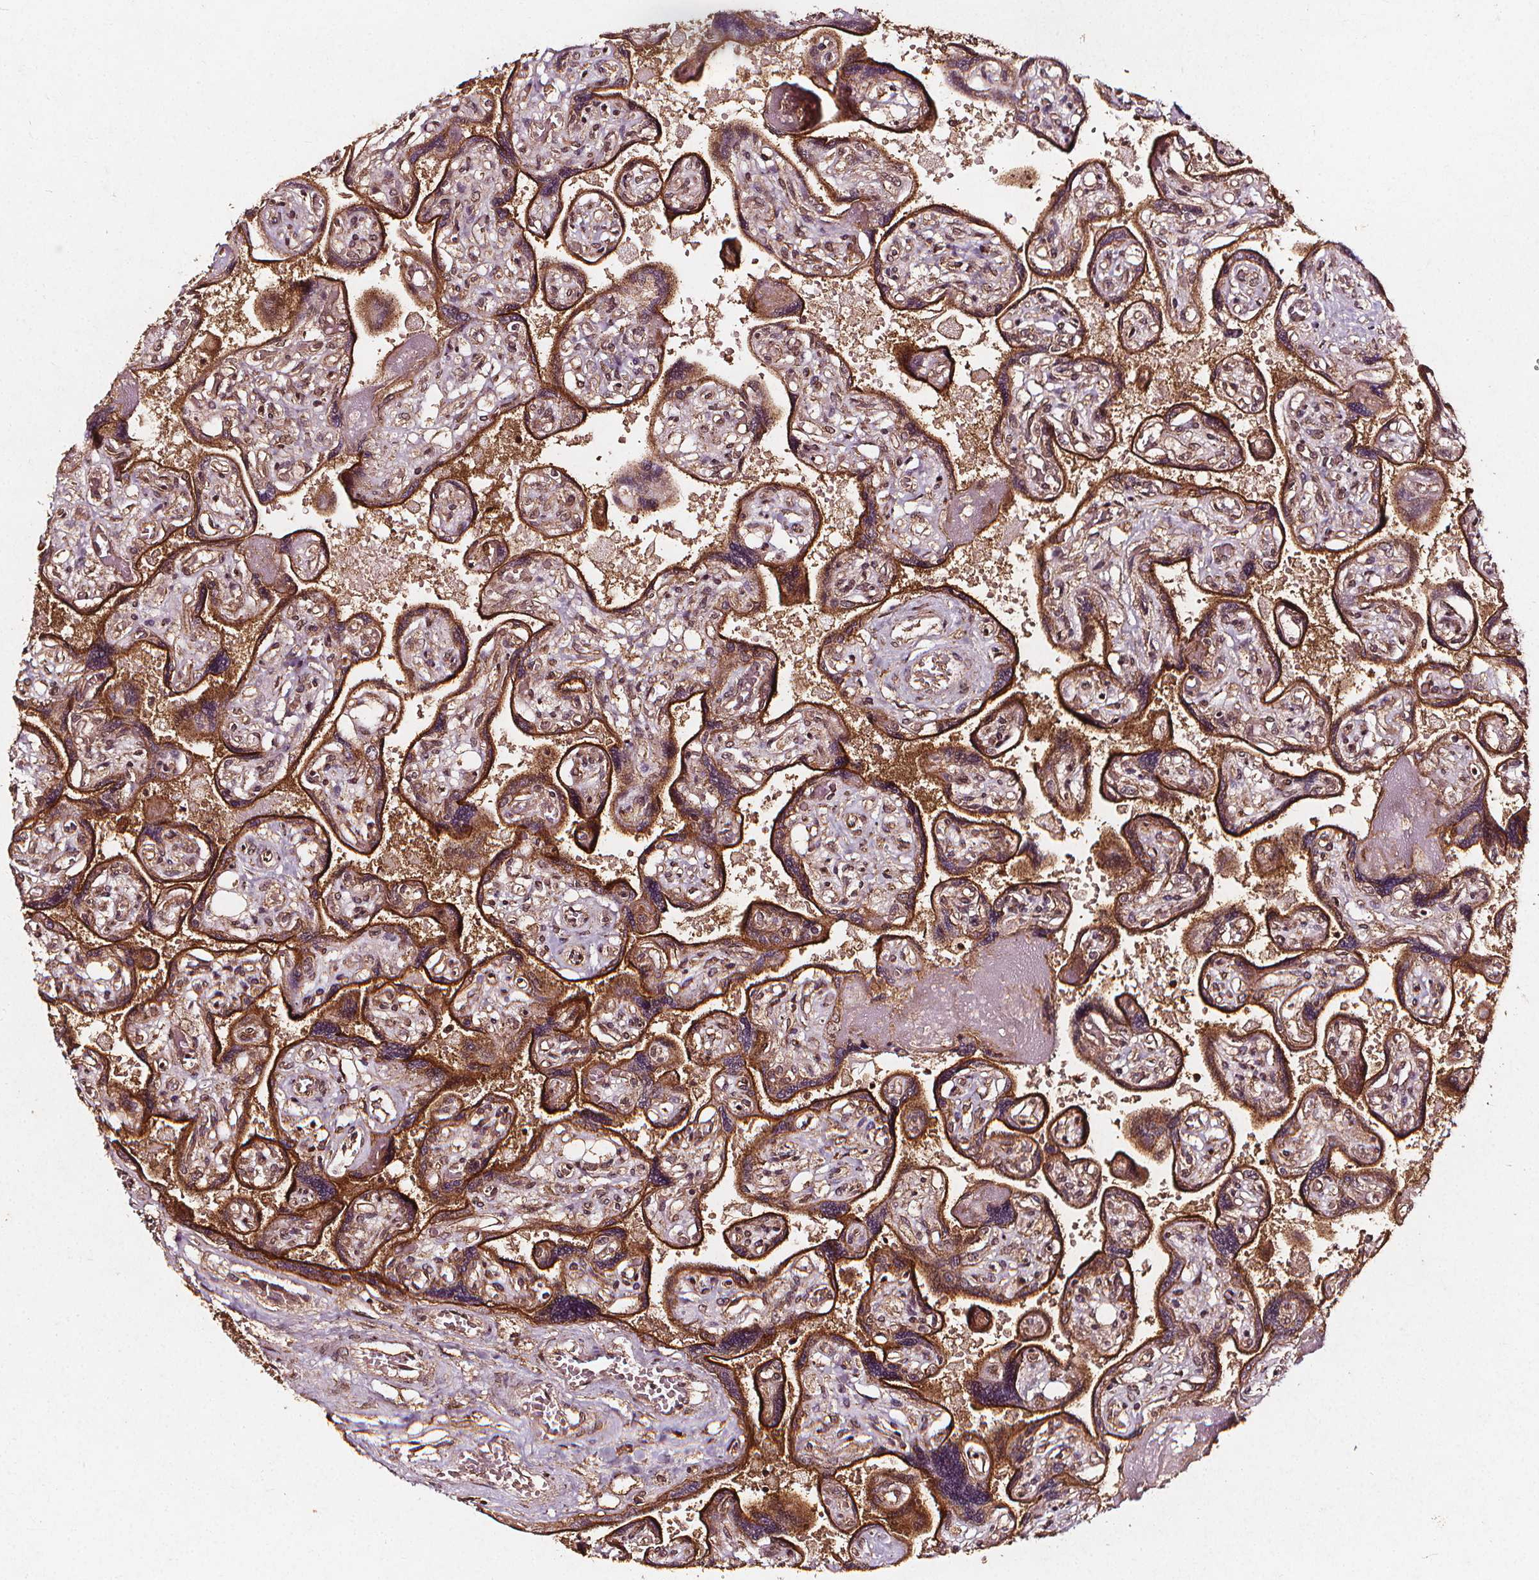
{"staining": {"intensity": "moderate", "quantity": ">75%", "location": "cytoplasmic/membranous"}, "tissue": "placenta", "cell_type": "Decidual cells", "image_type": "normal", "snomed": [{"axis": "morphology", "description": "Normal tissue, NOS"}, {"axis": "topography", "description": "Placenta"}], "caption": "IHC (DAB) staining of unremarkable placenta reveals moderate cytoplasmic/membranous protein positivity in approximately >75% of decidual cells.", "gene": "ABCA1", "patient": {"sex": "female", "age": 32}}